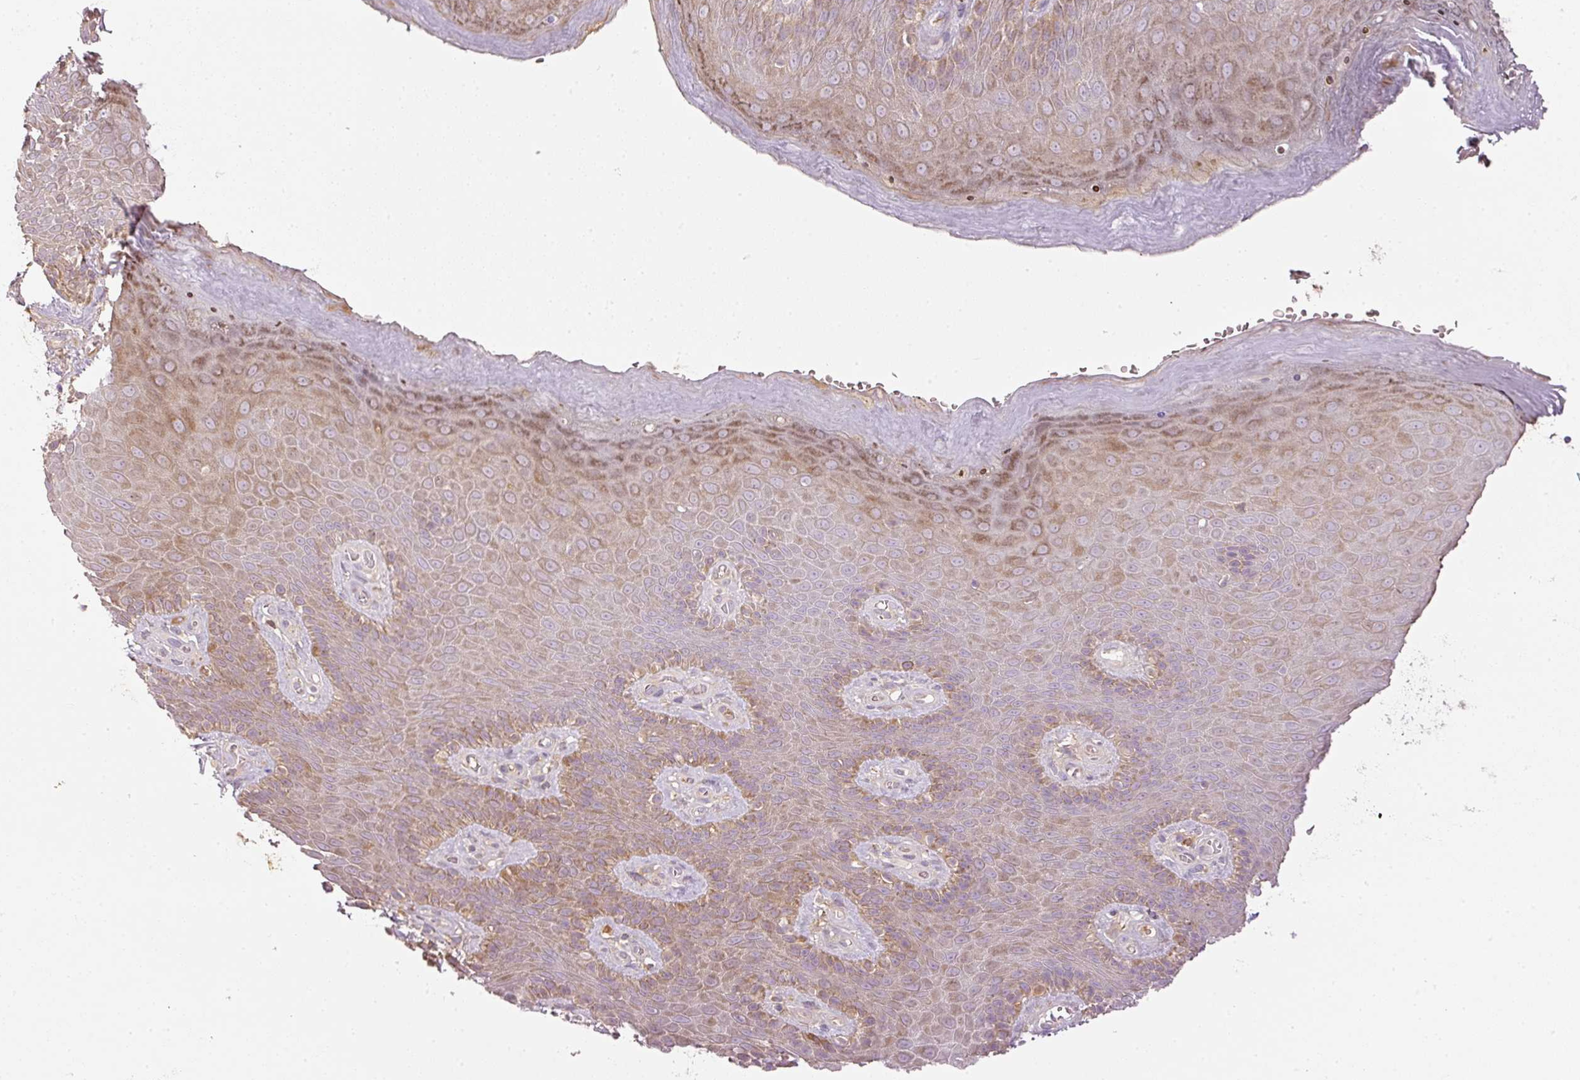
{"staining": {"intensity": "moderate", "quantity": "25%-75%", "location": "cytoplasmic/membranous"}, "tissue": "skin", "cell_type": "Epidermal cells", "image_type": "normal", "snomed": [{"axis": "morphology", "description": "Normal tissue, NOS"}, {"axis": "topography", "description": "Anal"}, {"axis": "topography", "description": "Peripheral nerve tissue"}], "caption": "Immunohistochemical staining of benign human skin exhibits medium levels of moderate cytoplasmic/membranous staining in approximately 25%-75% of epidermal cells. (DAB IHC, brown staining for protein, blue staining for nuclei).", "gene": "SERPING1", "patient": {"sex": "male", "age": 53}}